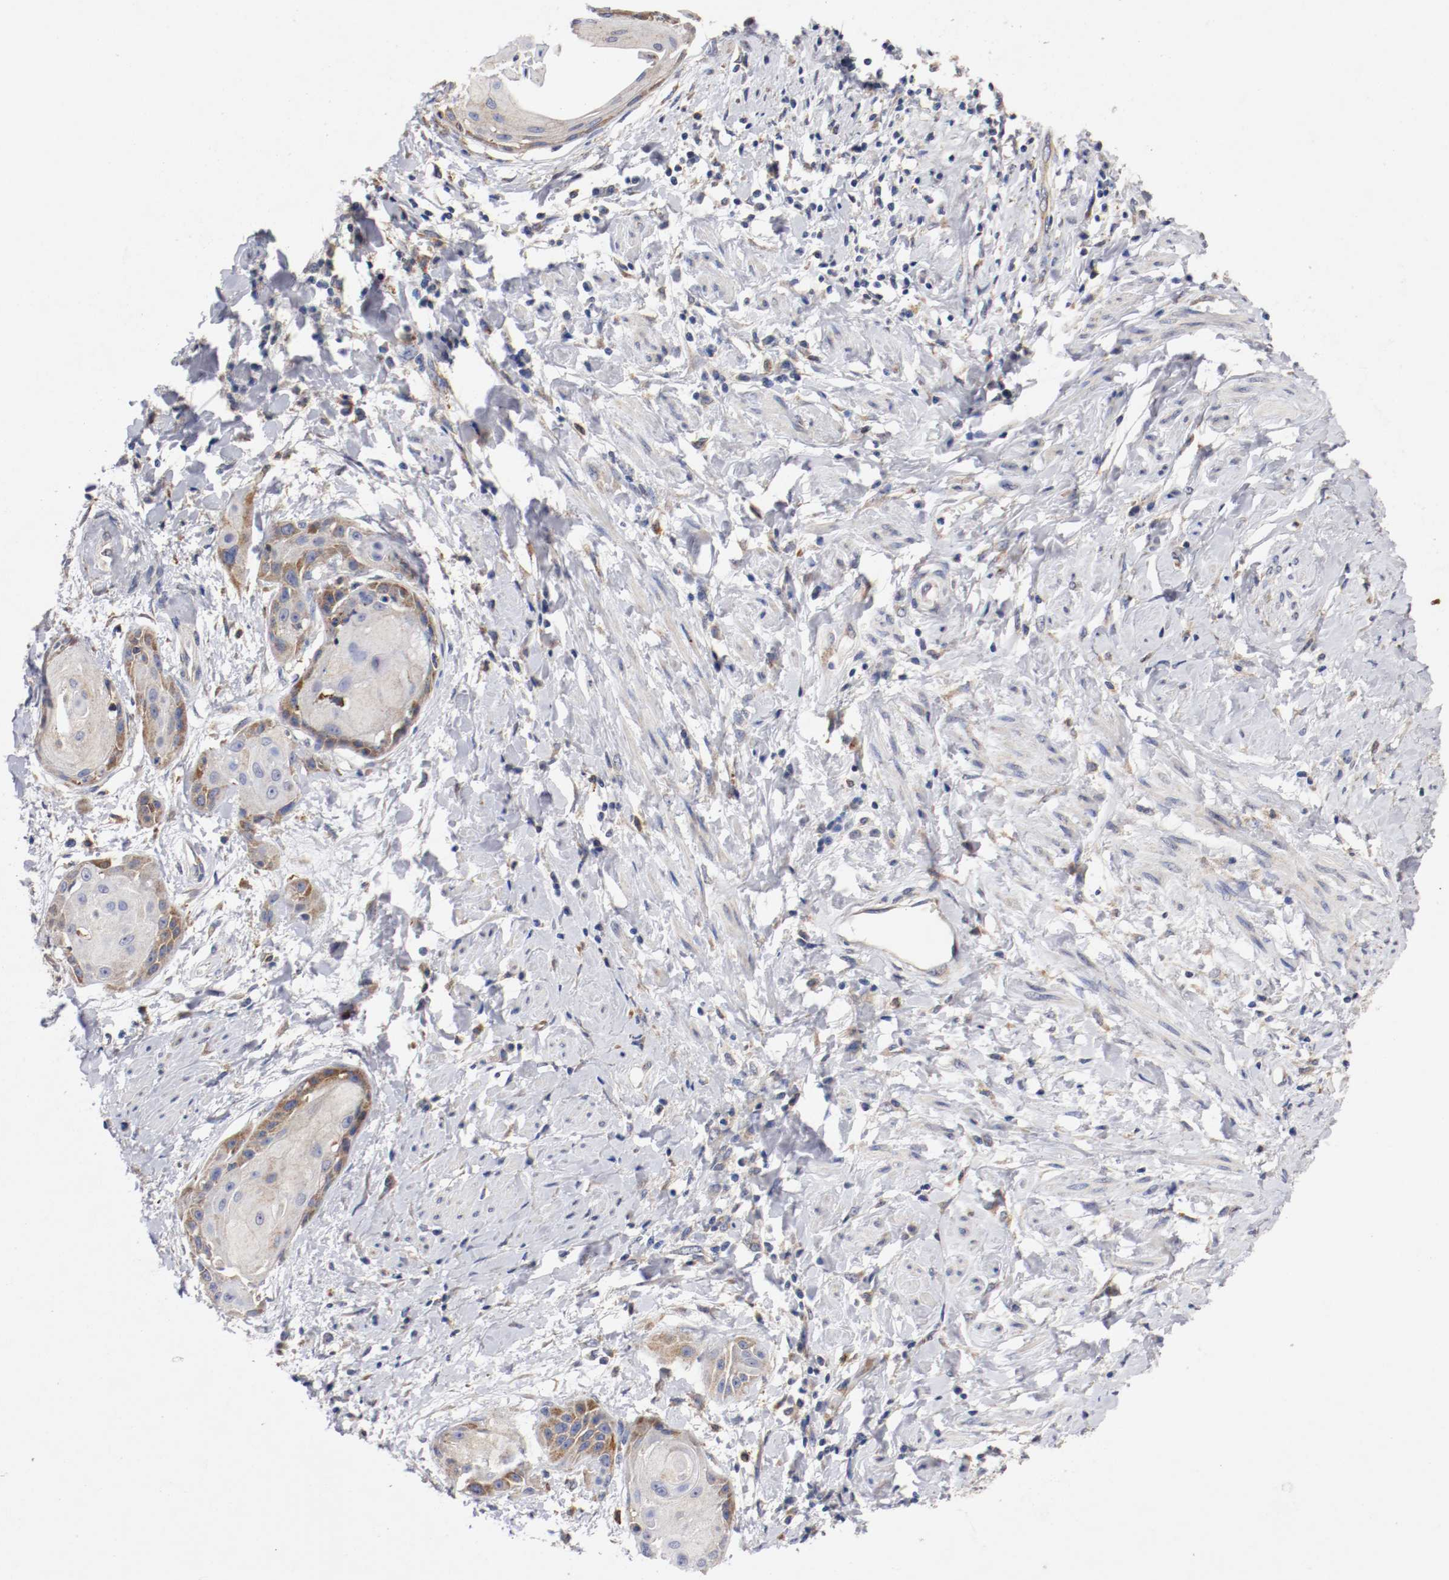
{"staining": {"intensity": "moderate", "quantity": "<25%", "location": "cytoplasmic/membranous"}, "tissue": "cervical cancer", "cell_type": "Tumor cells", "image_type": "cancer", "snomed": [{"axis": "morphology", "description": "Squamous cell carcinoma, NOS"}, {"axis": "topography", "description": "Cervix"}], "caption": "This histopathology image displays IHC staining of human squamous cell carcinoma (cervical), with low moderate cytoplasmic/membranous expression in about <25% of tumor cells.", "gene": "TRAF2", "patient": {"sex": "female", "age": 57}}